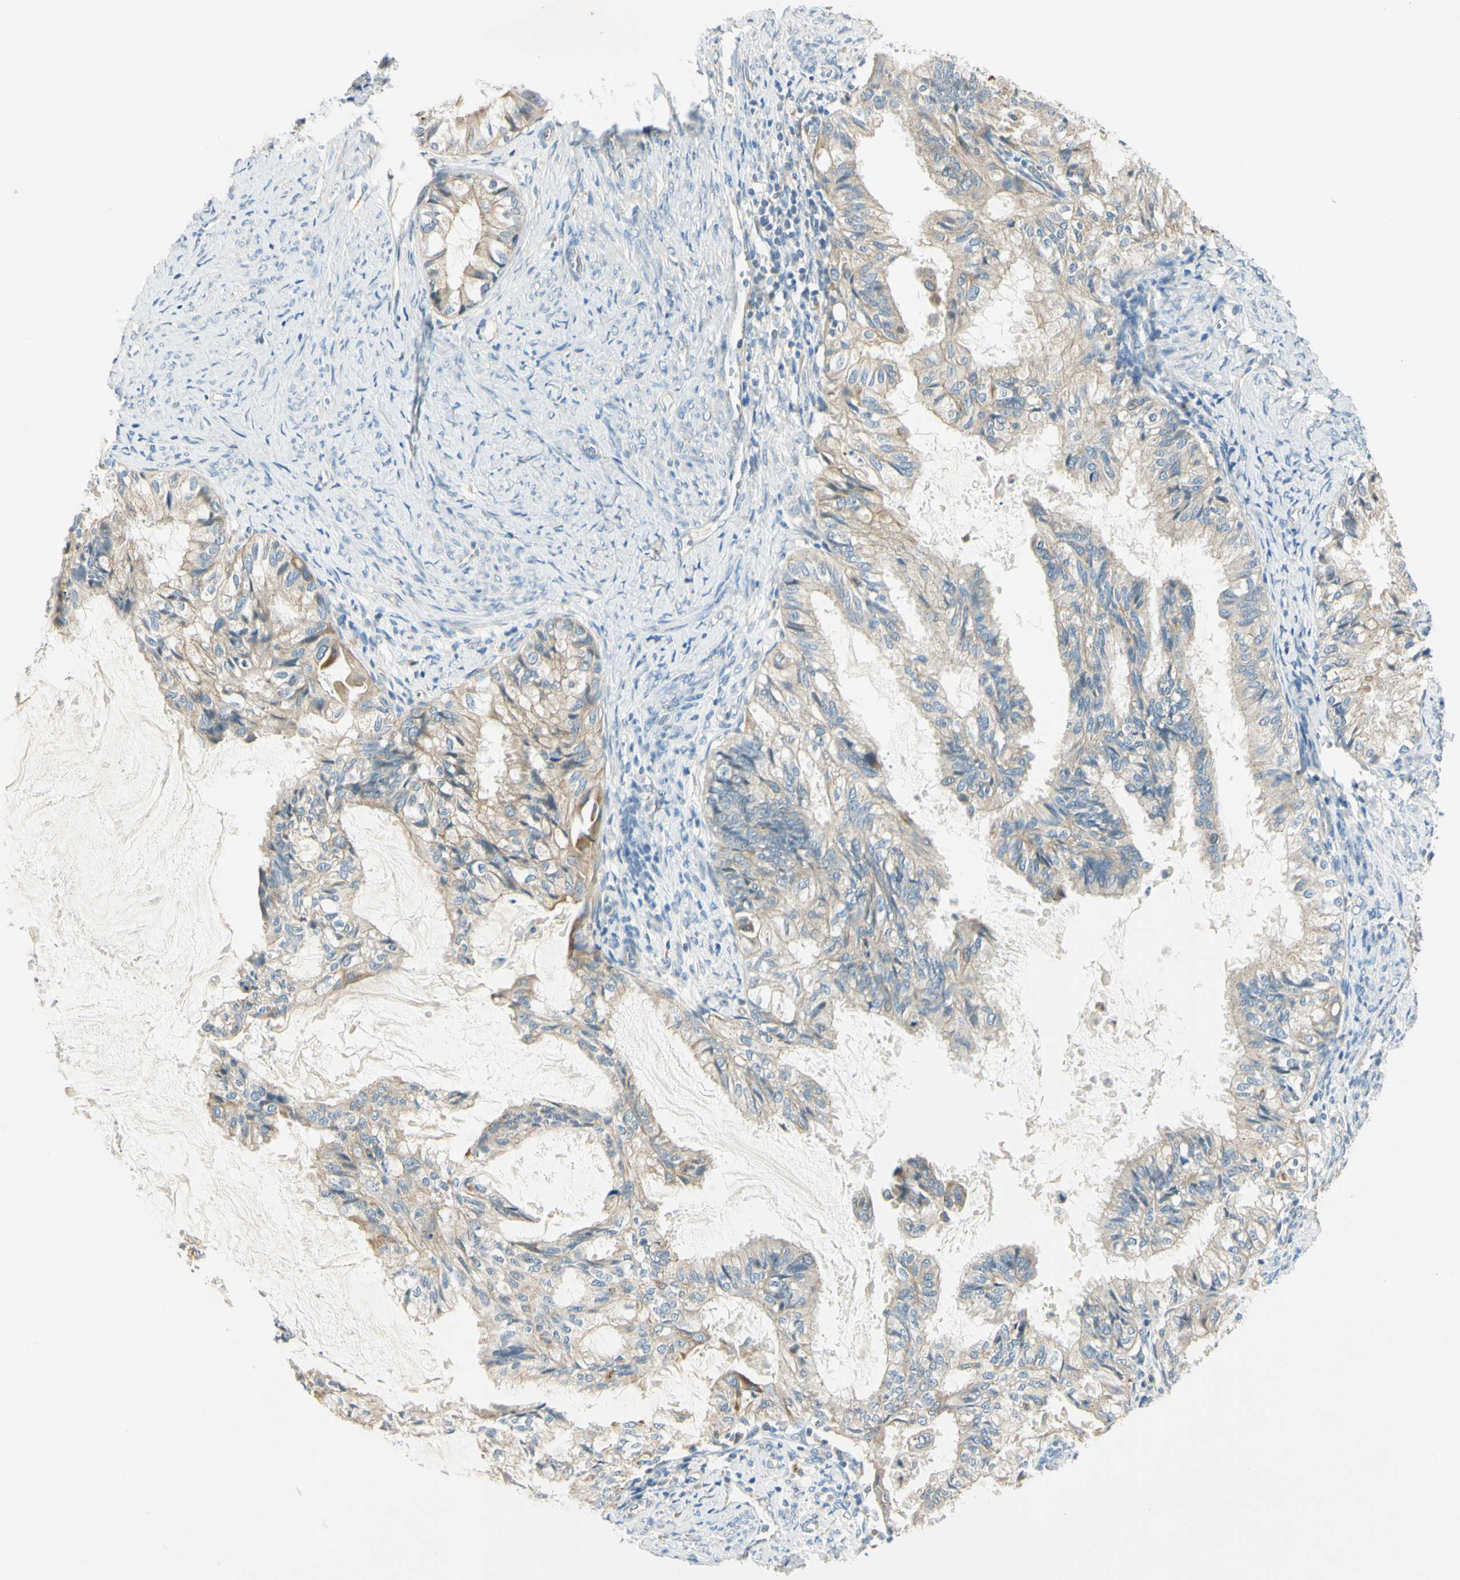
{"staining": {"intensity": "weak", "quantity": "<25%", "location": "cytoplasmic/membranous"}, "tissue": "cervical cancer", "cell_type": "Tumor cells", "image_type": "cancer", "snomed": [{"axis": "morphology", "description": "Normal tissue, NOS"}, {"axis": "morphology", "description": "Adenocarcinoma, NOS"}, {"axis": "topography", "description": "Cervix"}, {"axis": "topography", "description": "Endometrium"}], "caption": "Histopathology image shows no significant protein positivity in tumor cells of cervical cancer.", "gene": "LAMA3", "patient": {"sex": "female", "age": 86}}